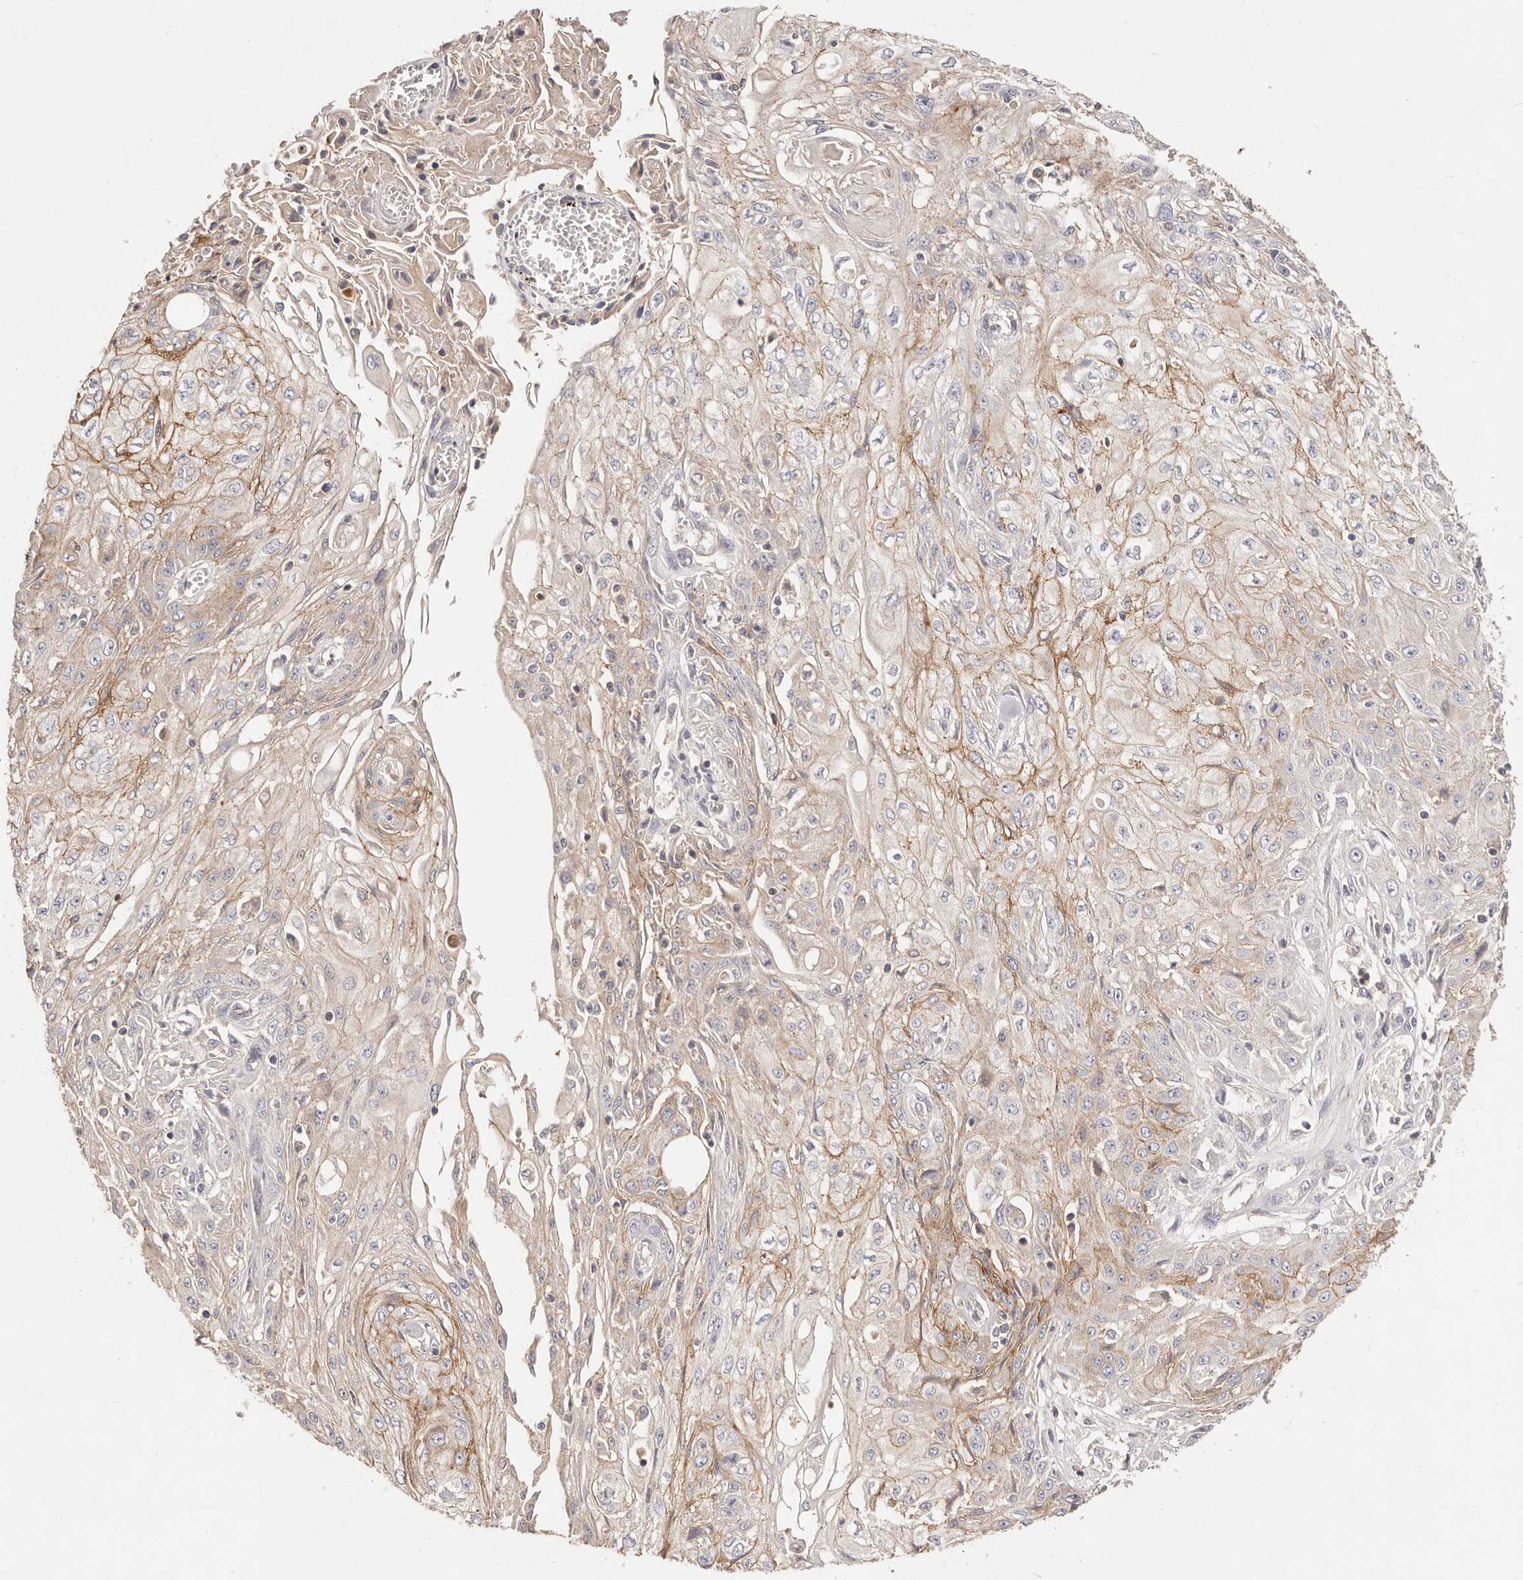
{"staining": {"intensity": "moderate", "quantity": "<25%", "location": "cytoplasmic/membranous"}, "tissue": "skin cancer", "cell_type": "Tumor cells", "image_type": "cancer", "snomed": [{"axis": "morphology", "description": "Squamous cell carcinoma, NOS"}, {"axis": "morphology", "description": "Squamous cell carcinoma, metastatic, NOS"}, {"axis": "topography", "description": "Skin"}, {"axis": "topography", "description": "Lymph node"}], "caption": "Tumor cells show low levels of moderate cytoplasmic/membranous expression in about <25% of cells in human skin cancer. The staining is performed using DAB brown chromogen to label protein expression. The nuclei are counter-stained blue using hematoxylin.", "gene": "CXADR", "patient": {"sex": "male", "age": 75}}